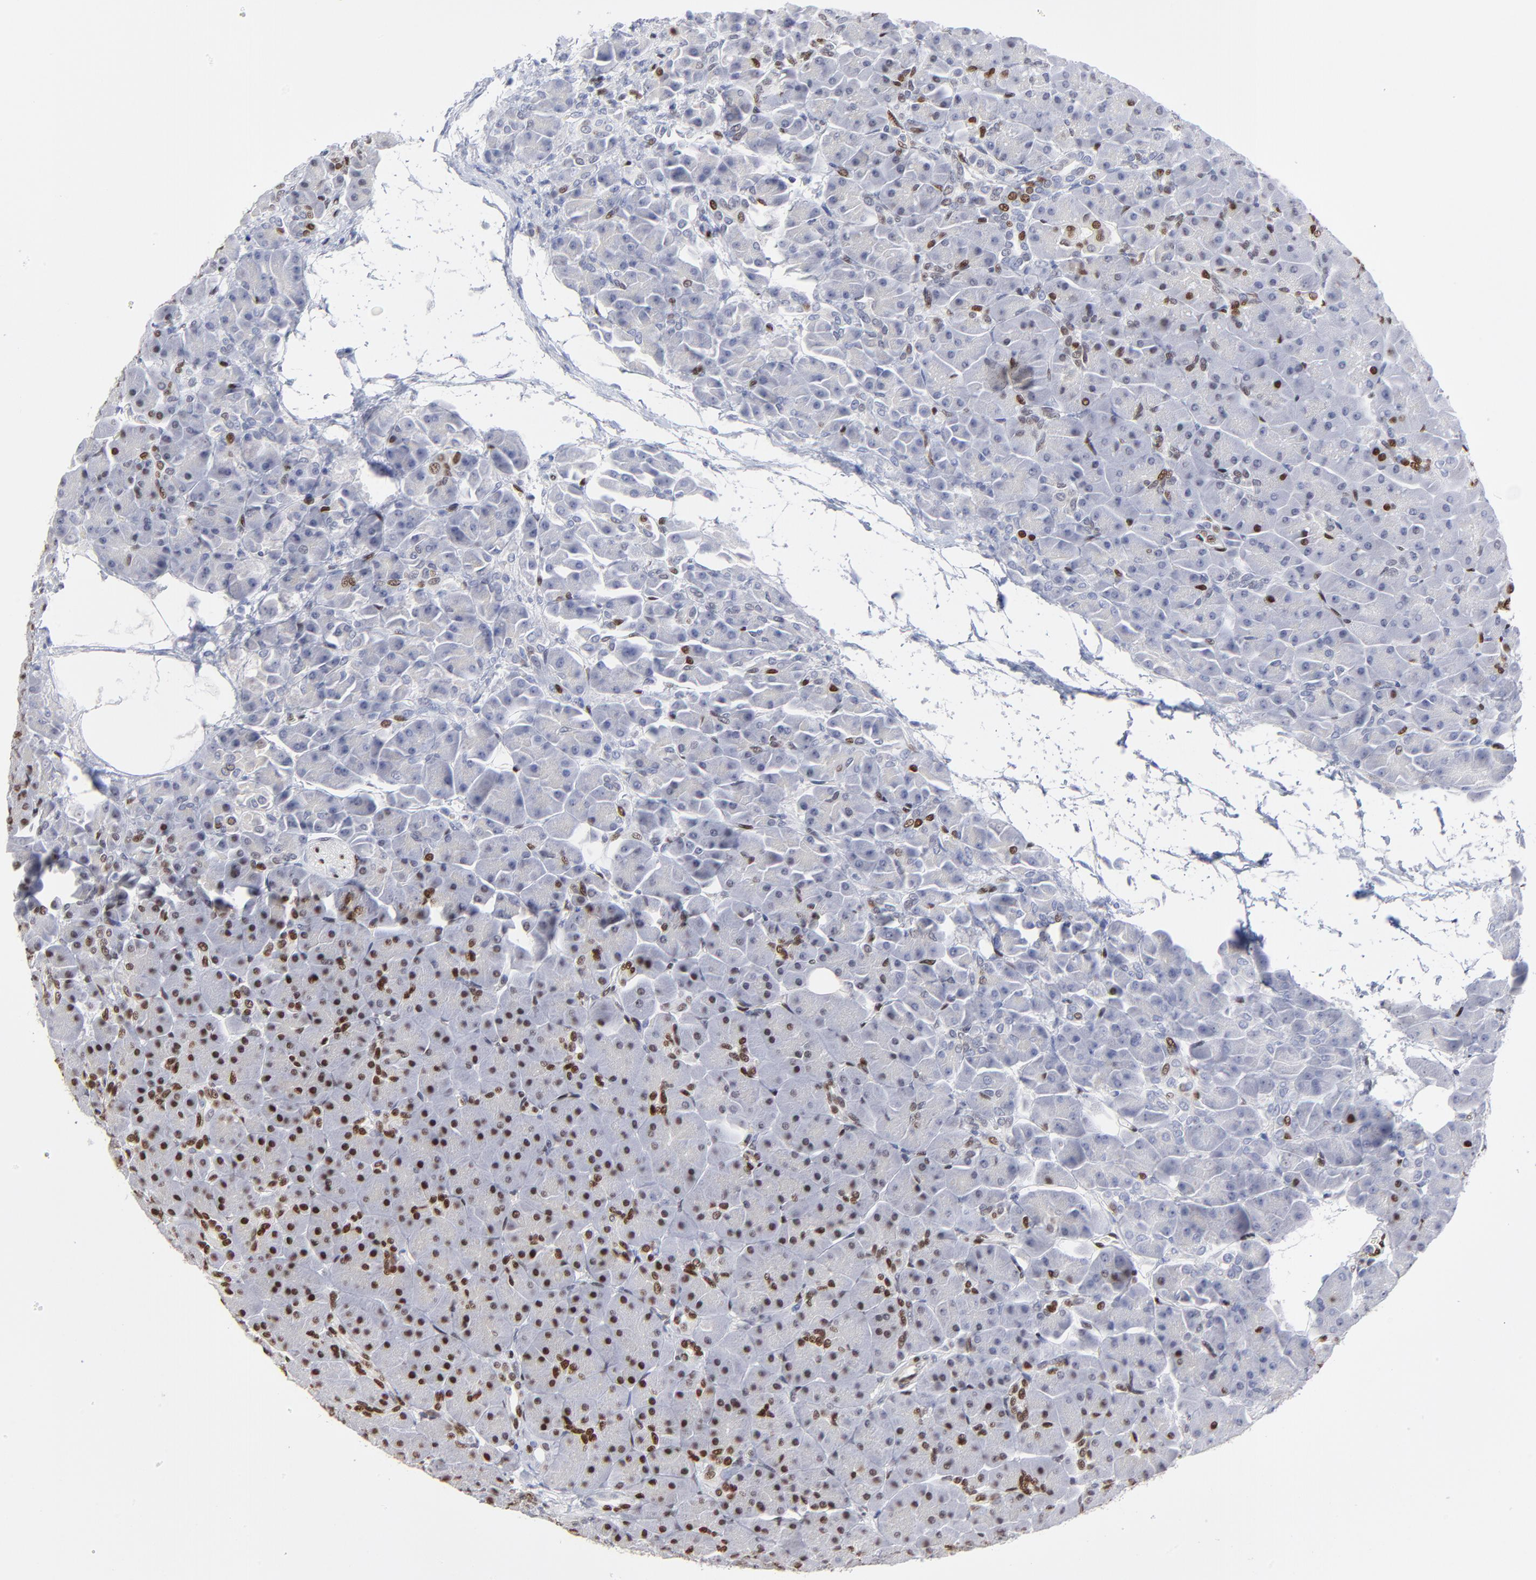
{"staining": {"intensity": "strong", "quantity": ">75%", "location": "nuclear"}, "tissue": "pancreas", "cell_type": "Exocrine glandular cells", "image_type": "normal", "snomed": [{"axis": "morphology", "description": "Normal tissue, NOS"}, {"axis": "topography", "description": "Pancreas"}], "caption": "Benign pancreas shows strong nuclear positivity in about >75% of exocrine glandular cells, visualized by immunohistochemistry. The staining was performed using DAB, with brown indicating positive protein expression. Nuclei are stained blue with hematoxylin.", "gene": "ZMYM3", "patient": {"sex": "male", "age": 66}}